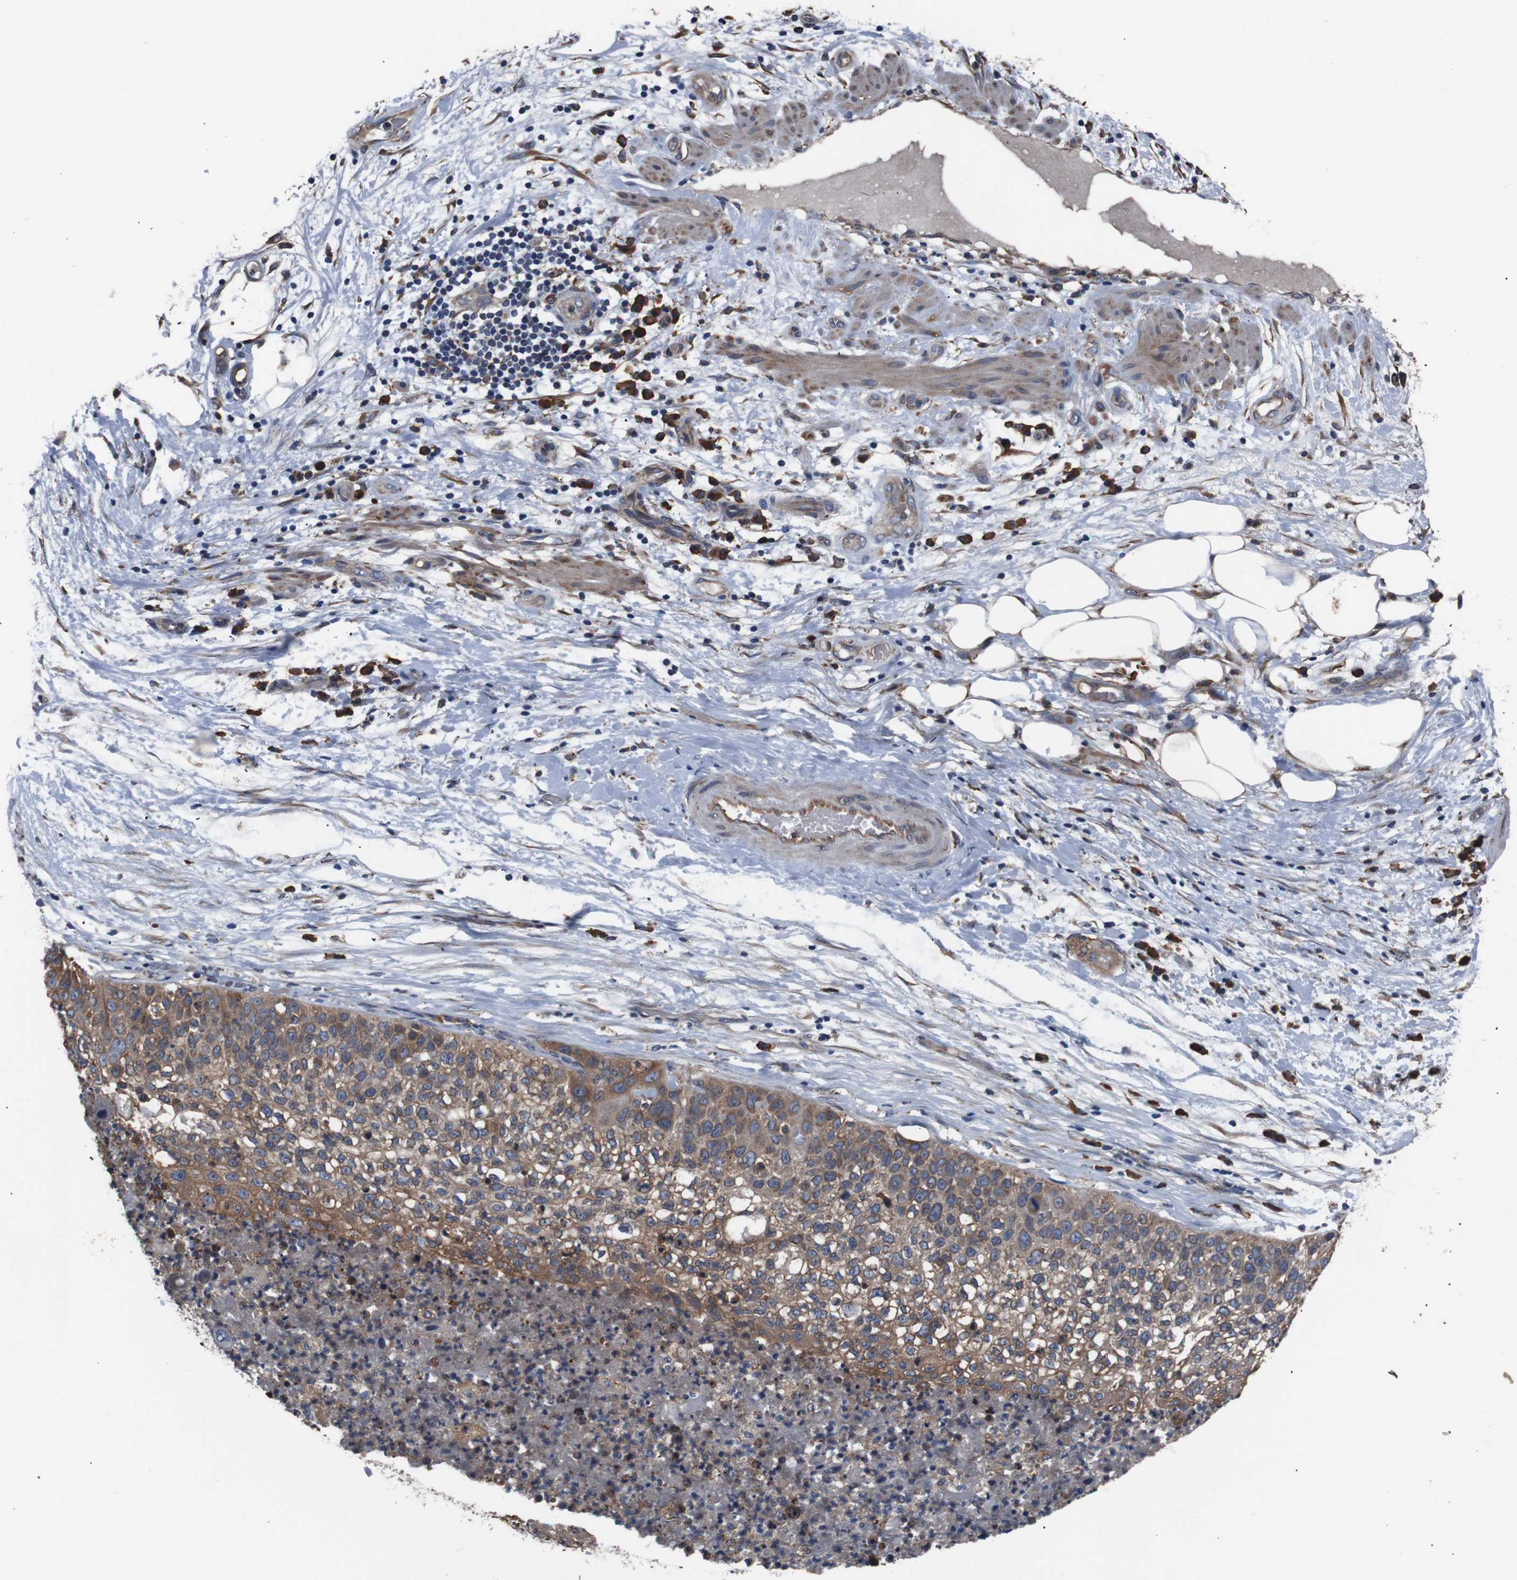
{"staining": {"intensity": "moderate", "quantity": ">75%", "location": "cytoplasmic/membranous"}, "tissue": "lung cancer", "cell_type": "Tumor cells", "image_type": "cancer", "snomed": [{"axis": "morphology", "description": "Inflammation, NOS"}, {"axis": "morphology", "description": "Squamous cell carcinoma, NOS"}, {"axis": "topography", "description": "Lymph node"}, {"axis": "topography", "description": "Soft tissue"}, {"axis": "topography", "description": "Lung"}], "caption": "Tumor cells reveal moderate cytoplasmic/membranous expression in approximately >75% of cells in lung cancer (squamous cell carcinoma).", "gene": "SIGMAR1", "patient": {"sex": "male", "age": 66}}